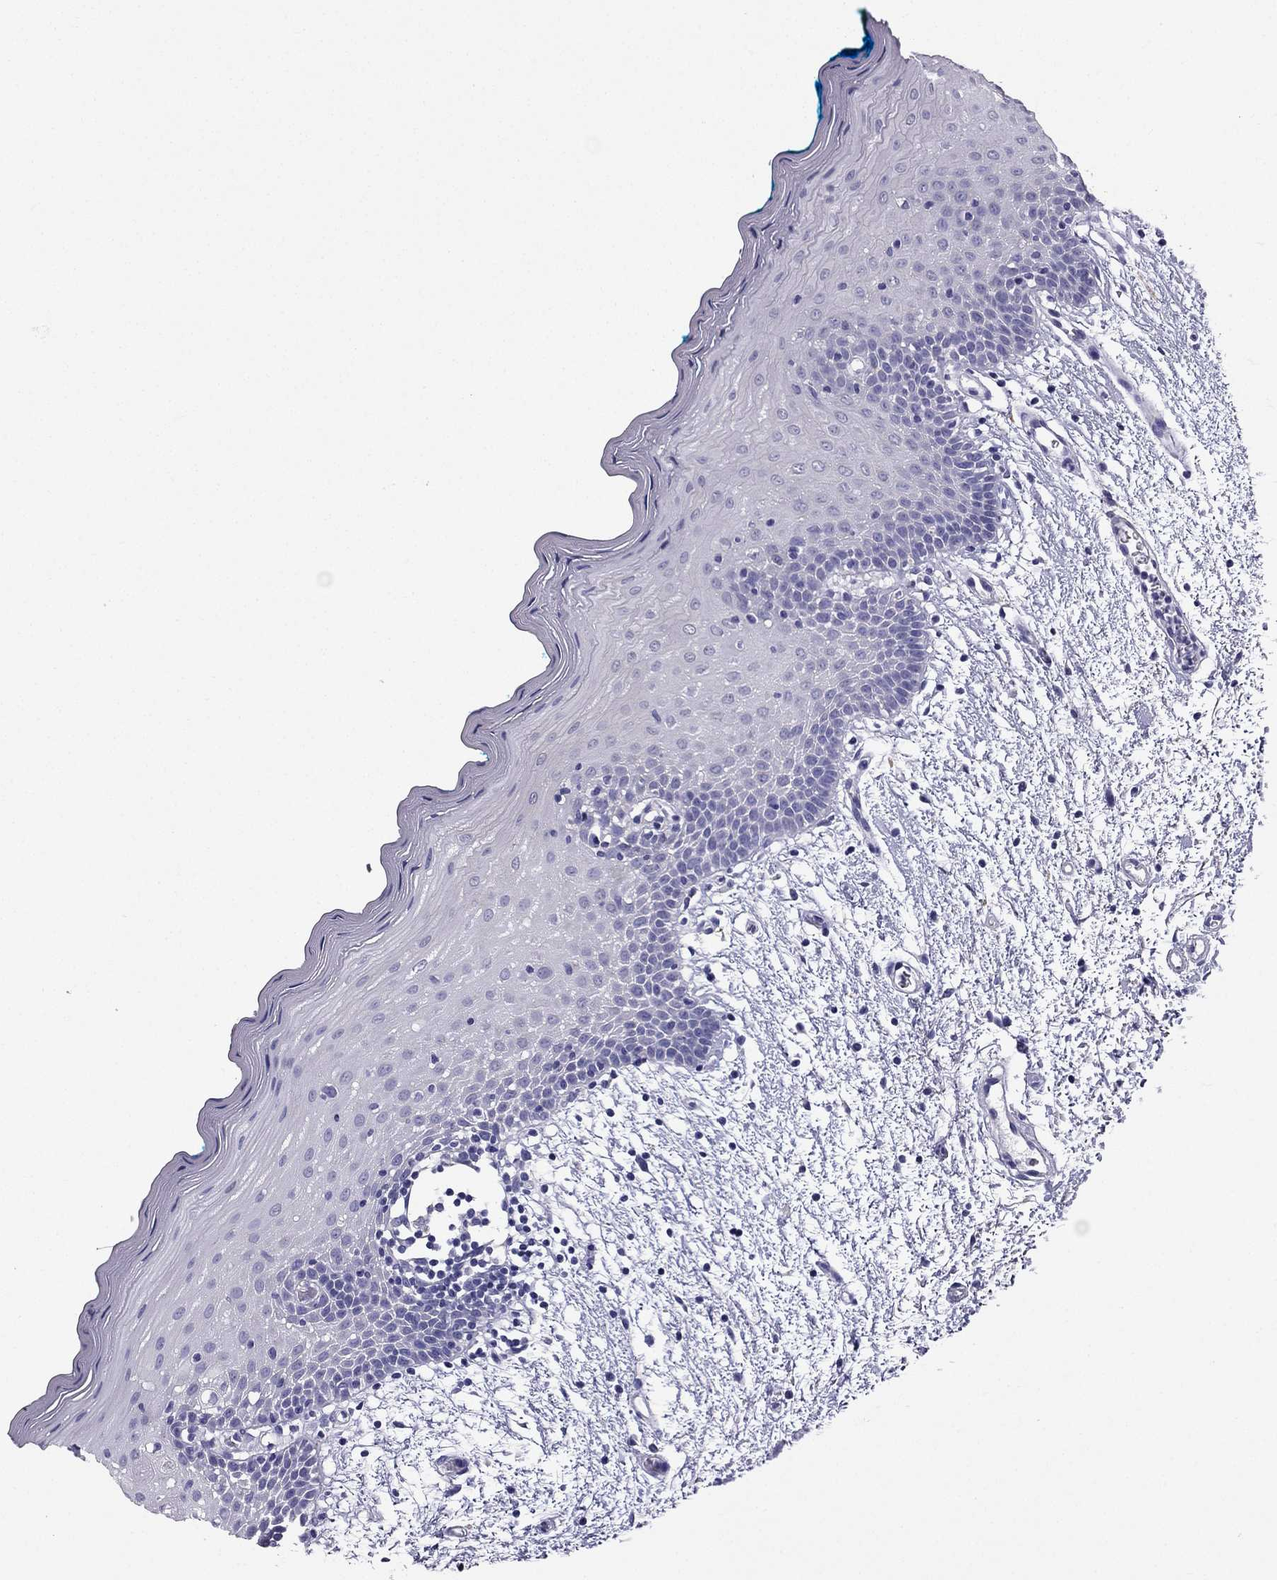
{"staining": {"intensity": "negative", "quantity": "none", "location": "none"}, "tissue": "oral mucosa", "cell_type": "Squamous epithelial cells", "image_type": "normal", "snomed": [{"axis": "morphology", "description": "Normal tissue, NOS"}, {"axis": "morphology", "description": "Squamous cell carcinoma, NOS"}, {"axis": "topography", "description": "Oral tissue"}, {"axis": "topography", "description": "Head-Neck"}], "caption": "DAB immunohistochemical staining of unremarkable oral mucosa displays no significant expression in squamous epithelial cells. Nuclei are stained in blue.", "gene": "PTH", "patient": {"sex": "female", "age": 75}}